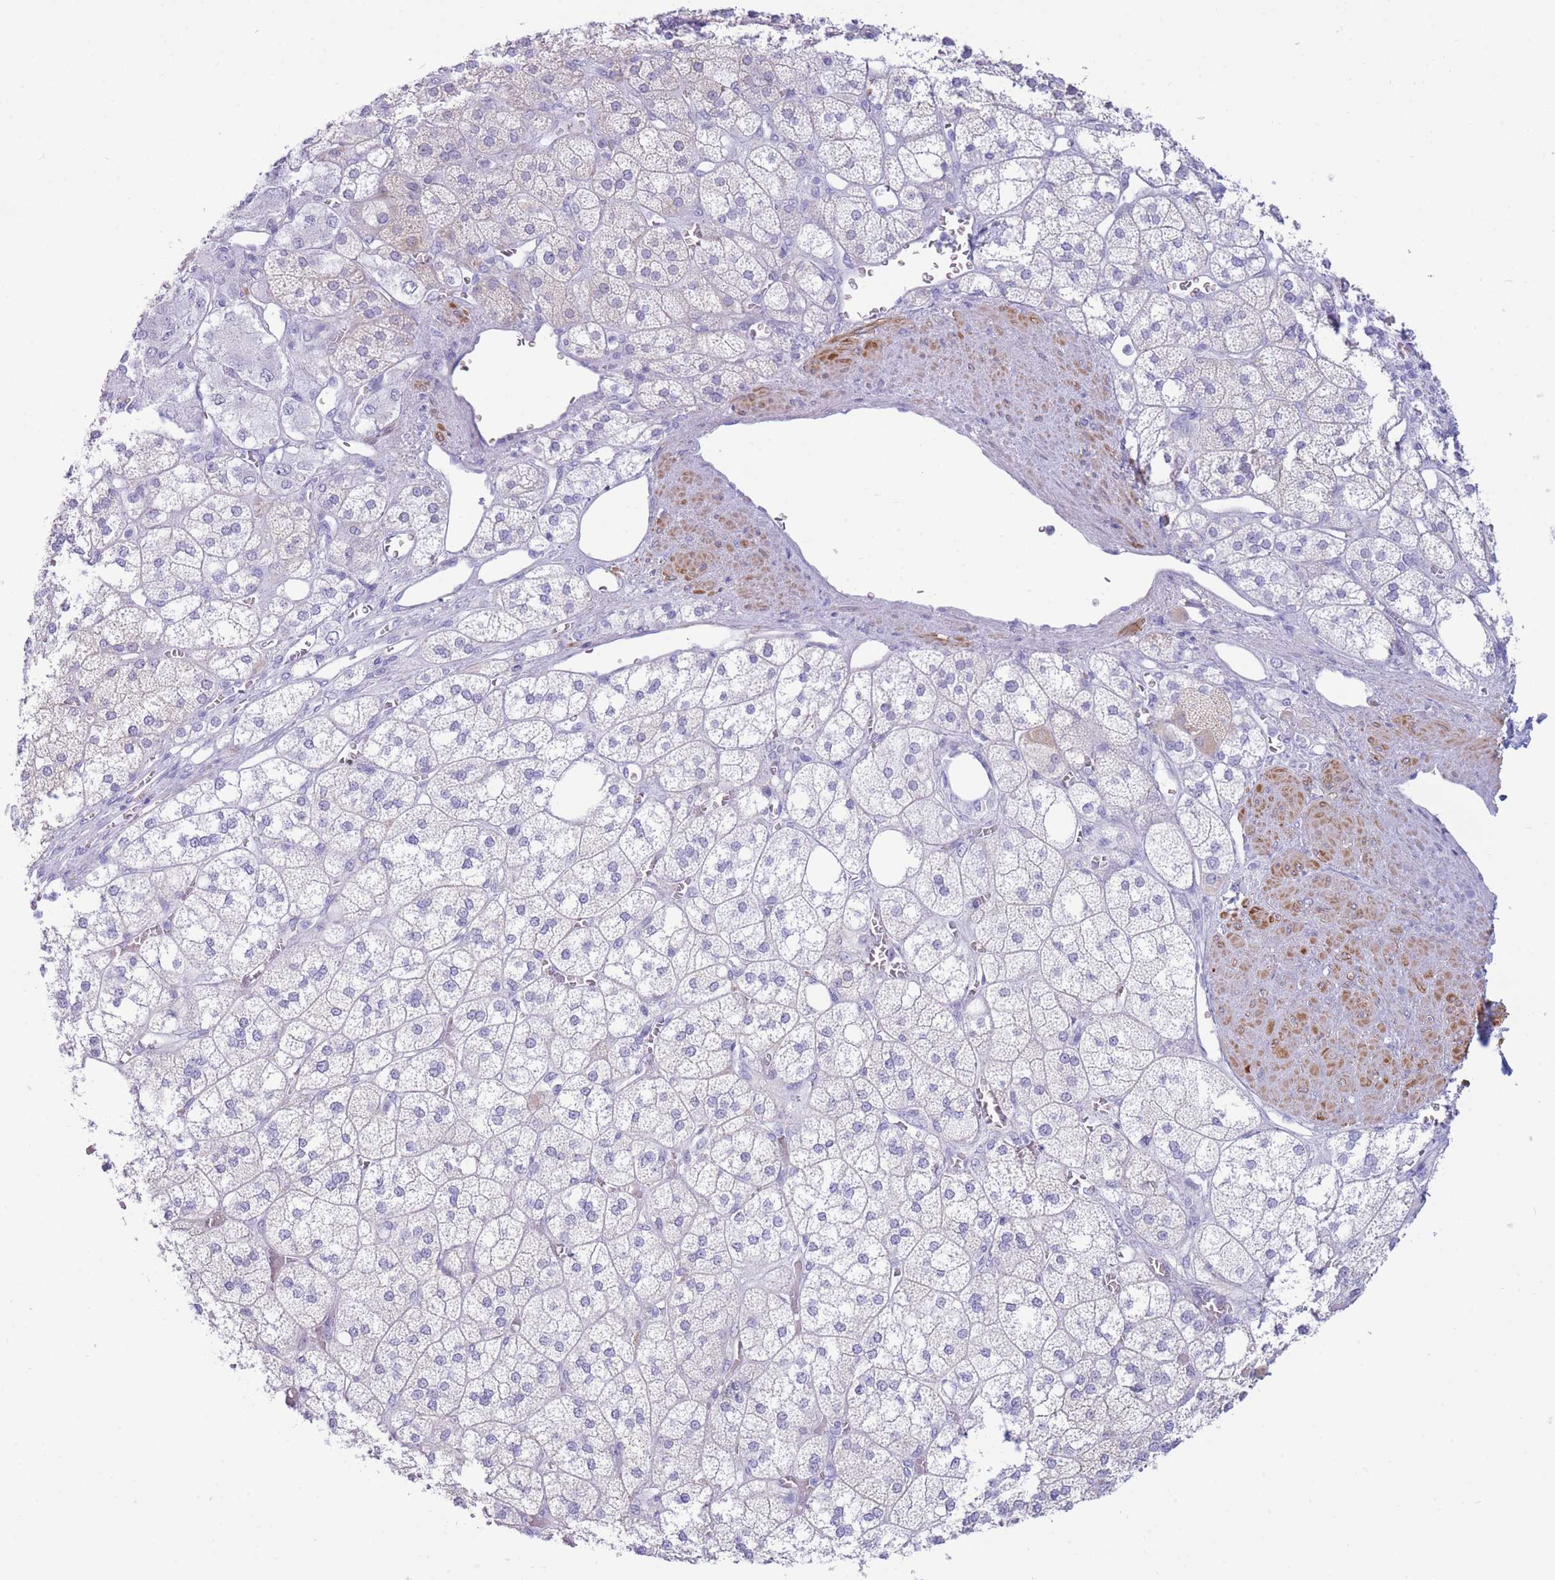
{"staining": {"intensity": "negative", "quantity": "none", "location": "none"}, "tissue": "adrenal gland", "cell_type": "Glandular cells", "image_type": "normal", "snomed": [{"axis": "morphology", "description": "Normal tissue, NOS"}, {"axis": "topography", "description": "Adrenal gland"}], "caption": "IHC micrograph of normal adrenal gland: adrenal gland stained with DAB (3,3'-diaminobenzidine) shows no significant protein staining in glandular cells. (DAB (3,3'-diaminobenzidine) IHC with hematoxylin counter stain).", "gene": "VWA8", "patient": {"sex": "male", "age": 61}}